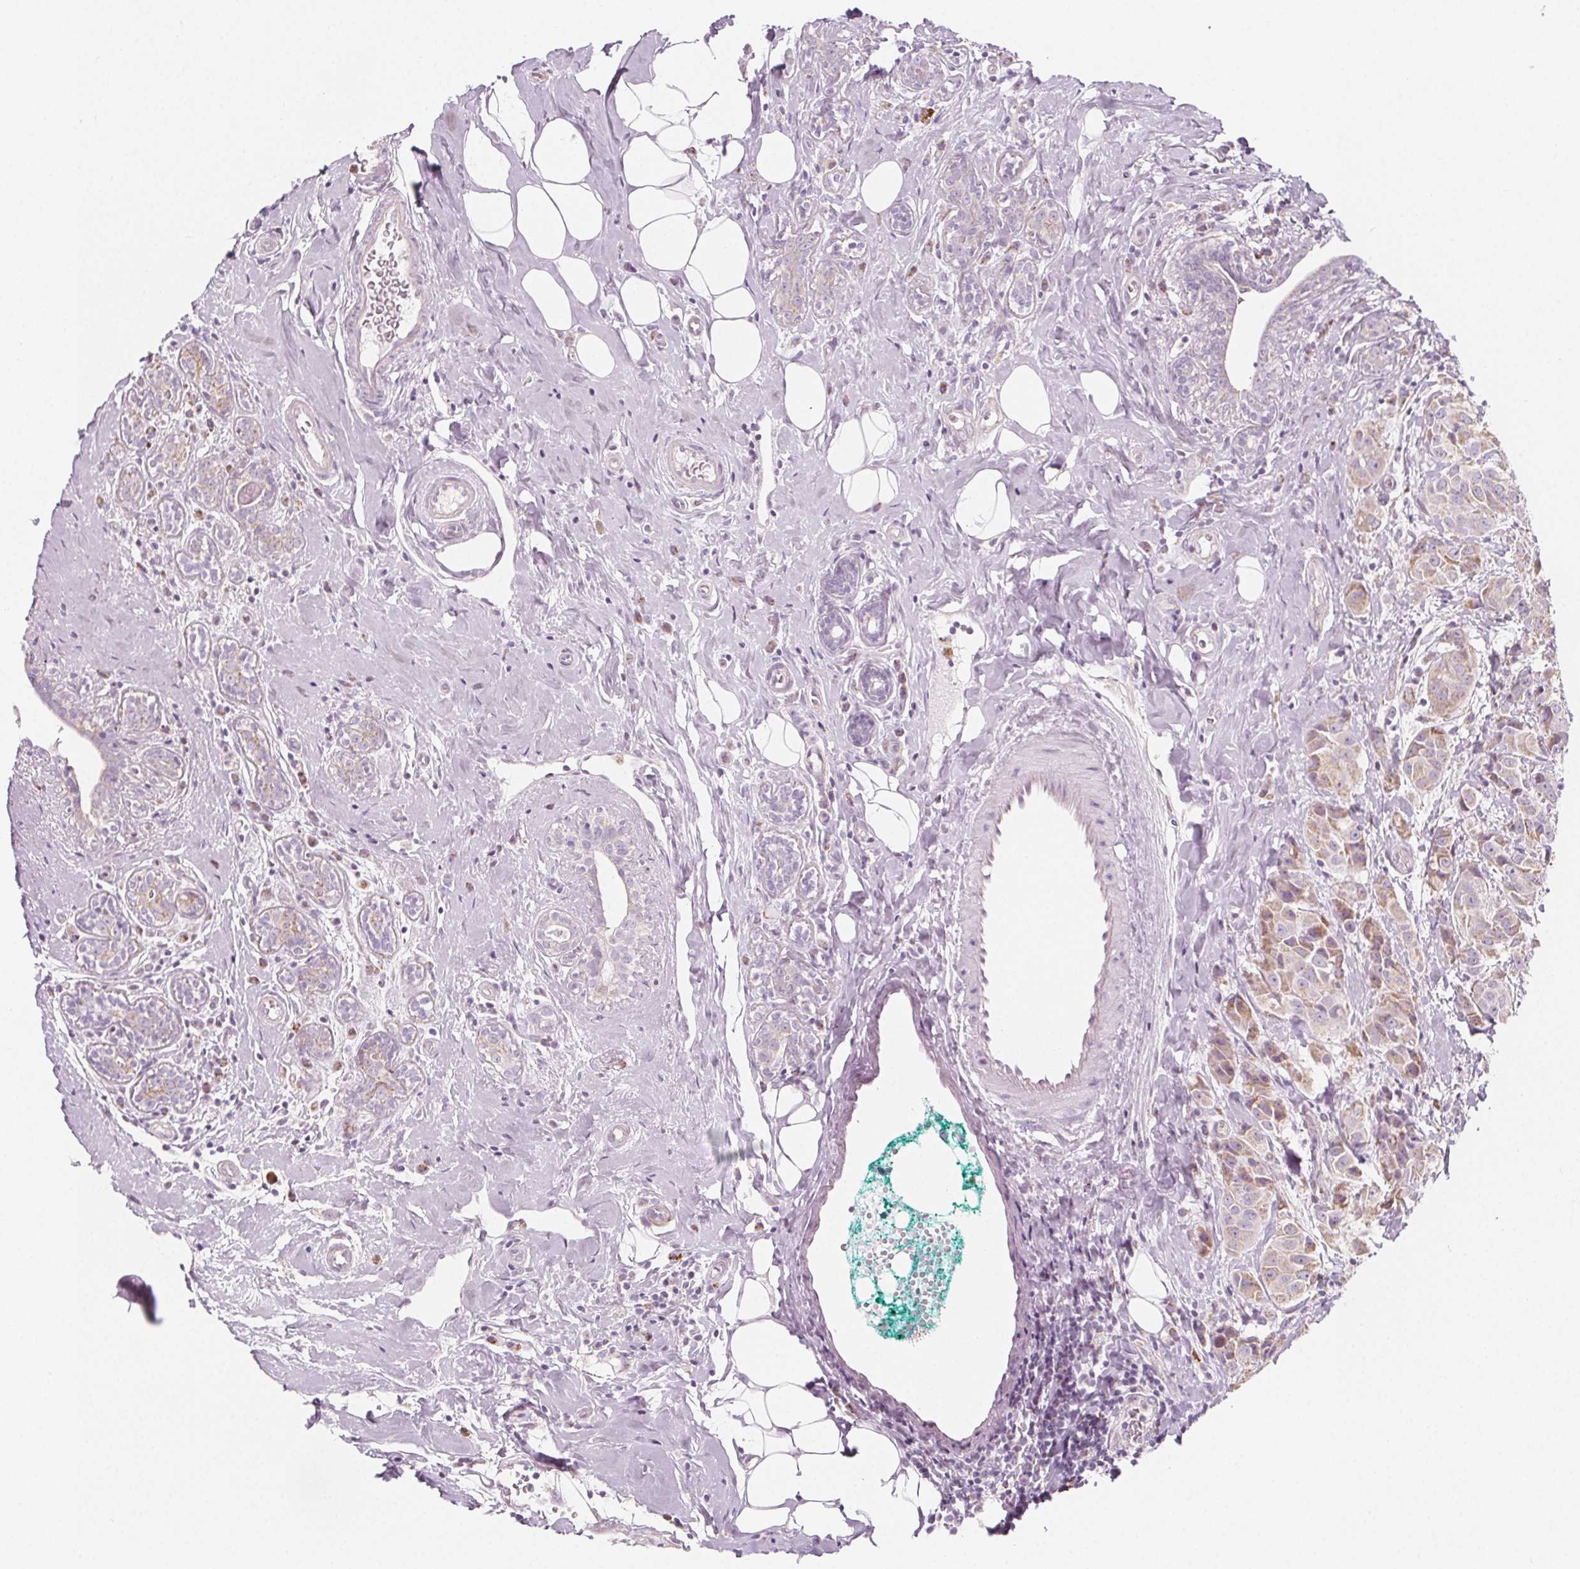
{"staining": {"intensity": "weak", "quantity": "25%-75%", "location": "cytoplasmic/membranous"}, "tissue": "breast cancer", "cell_type": "Tumor cells", "image_type": "cancer", "snomed": [{"axis": "morphology", "description": "Normal tissue, NOS"}, {"axis": "morphology", "description": "Duct carcinoma"}, {"axis": "topography", "description": "Breast"}], "caption": "Human breast cancer (infiltrating ductal carcinoma) stained with a brown dye exhibits weak cytoplasmic/membranous positive expression in approximately 25%-75% of tumor cells.", "gene": "IL17C", "patient": {"sex": "female", "age": 43}}